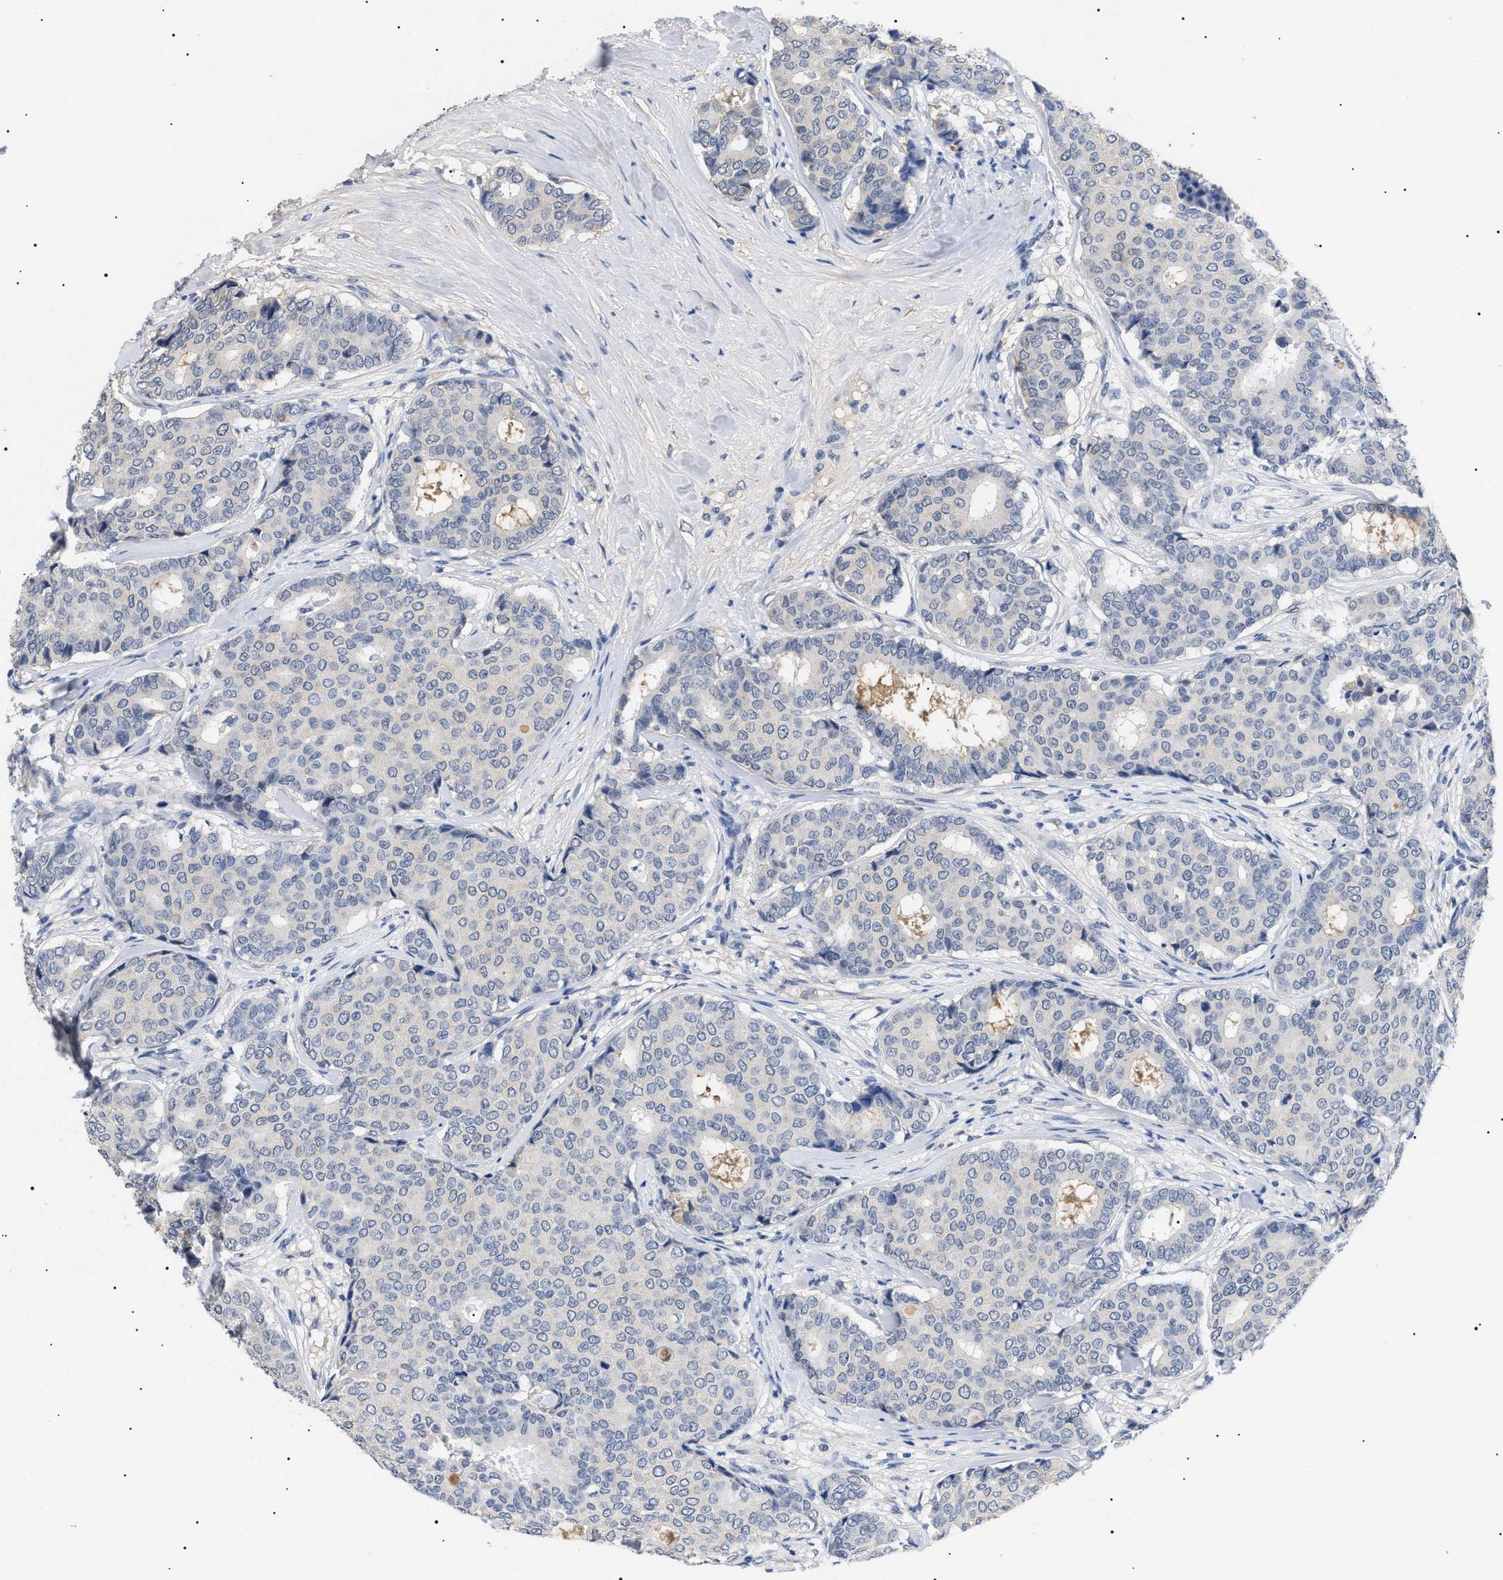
{"staining": {"intensity": "negative", "quantity": "none", "location": "none"}, "tissue": "breast cancer", "cell_type": "Tumor cells", "image_type": "cancer", "snomed": [{"axis": "morphology", "description": "Duct carcinoma"}, {"axis": "topography", "description": "Breast"}], "caption": "This histopathology image is of invasive ductal carcinoma (breast) stained with IHC to label a protein in brown with the nuclei are counter-stained blue. There is no expression in tumor cells.", "gene": "PRRT2", "patient": {"sex": "female", "age": 75}}